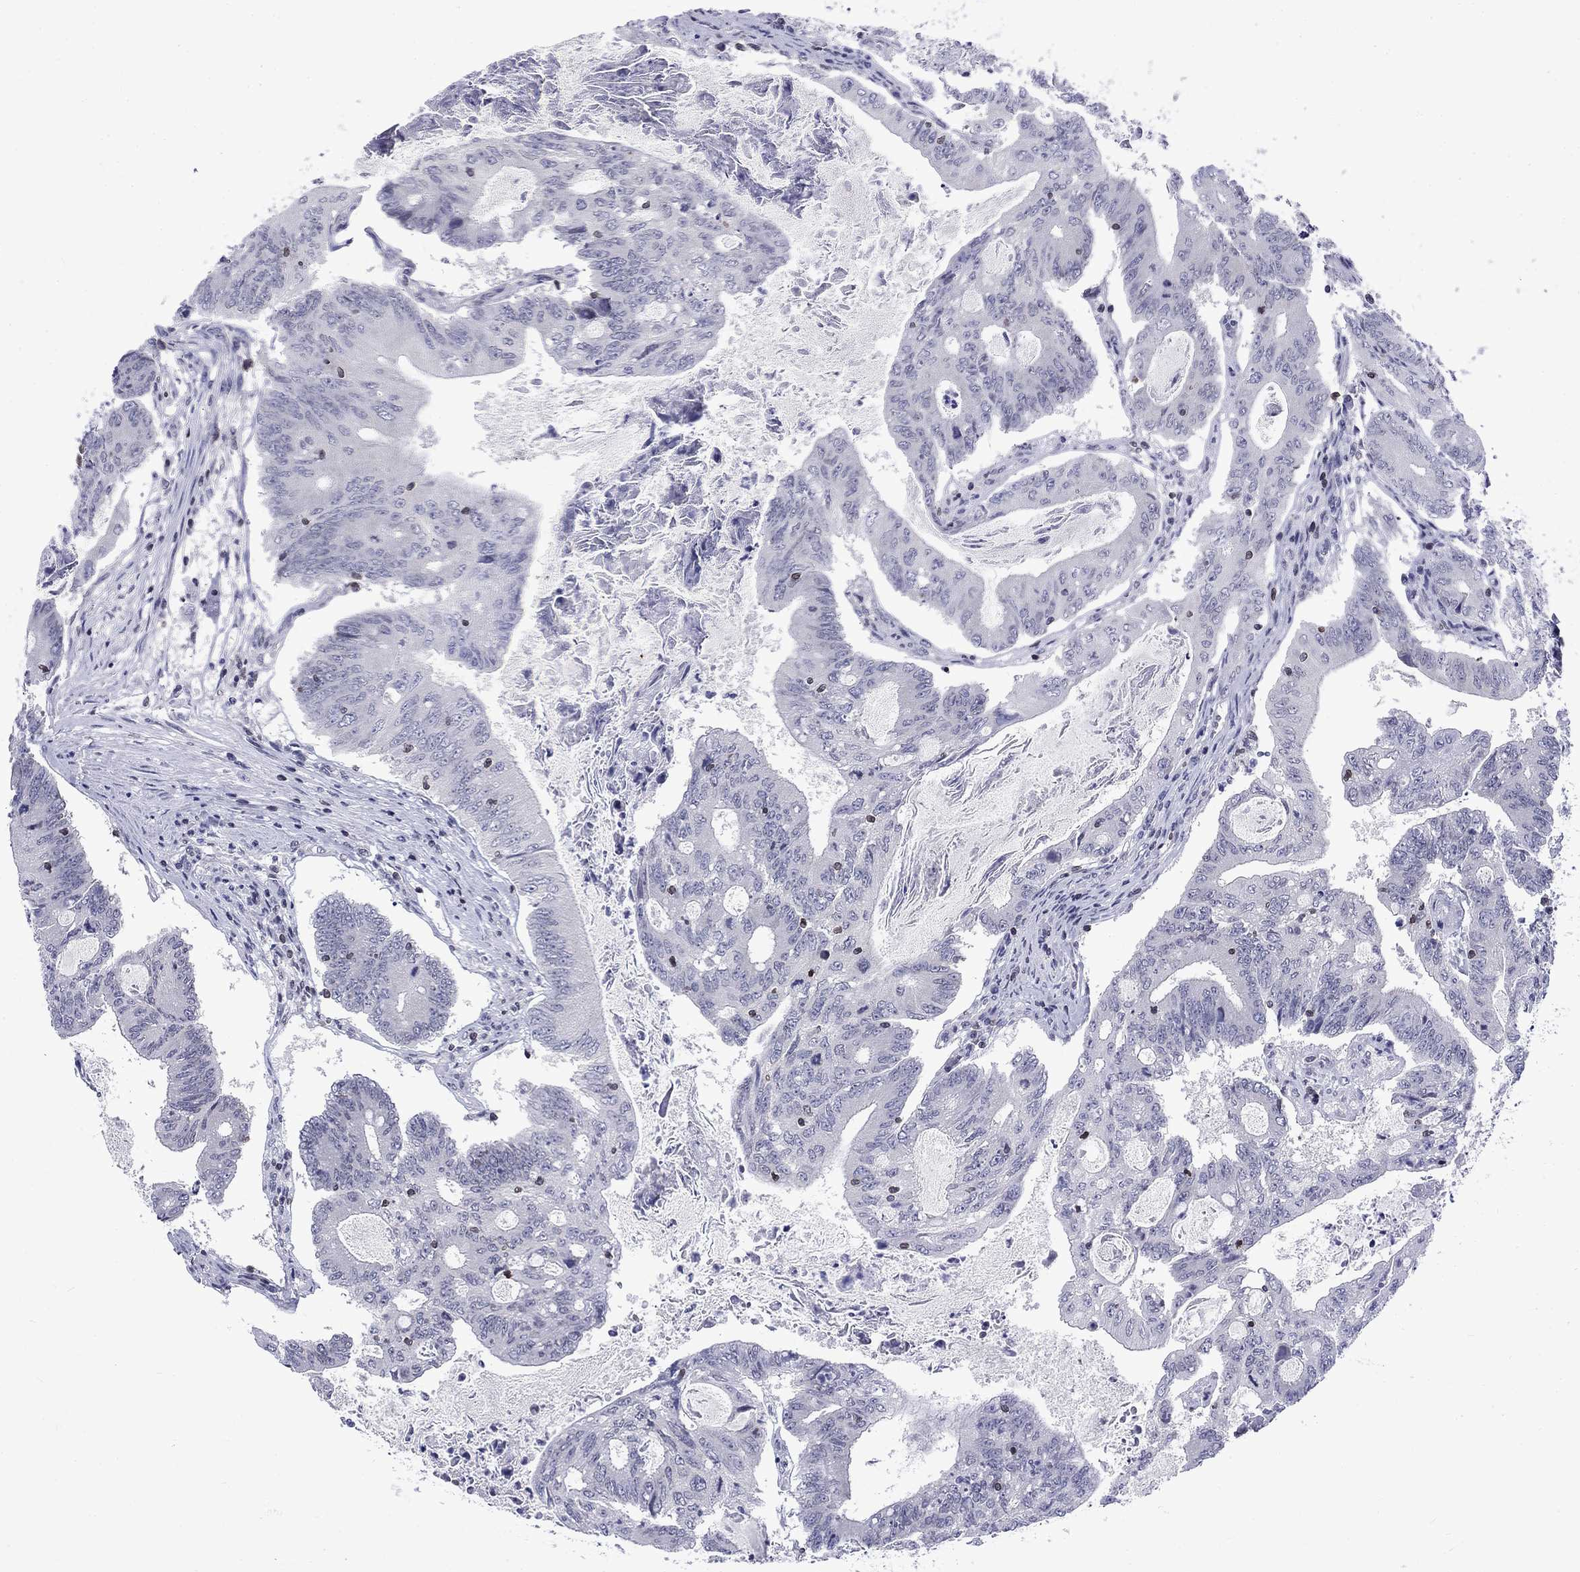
{"staining": {"intensity": "negative", "quantity": "none", "location": "none"}, "tissue": "colorectal cancer", "cell_type": "Tumor cells", "image_type": "cancer", "snomed": [{"axis": "morphology", "description": "Adenocarcinoma, NOS"}, {"axis": "topography", "description": "Colon"}], "caption": "Protein analysis of colorectal cancer (adenocarcinoma) demonstrates no significant positivity in tumor cells.", "gene": "SLA", "patient": {"sex": "female", "age": 70}}